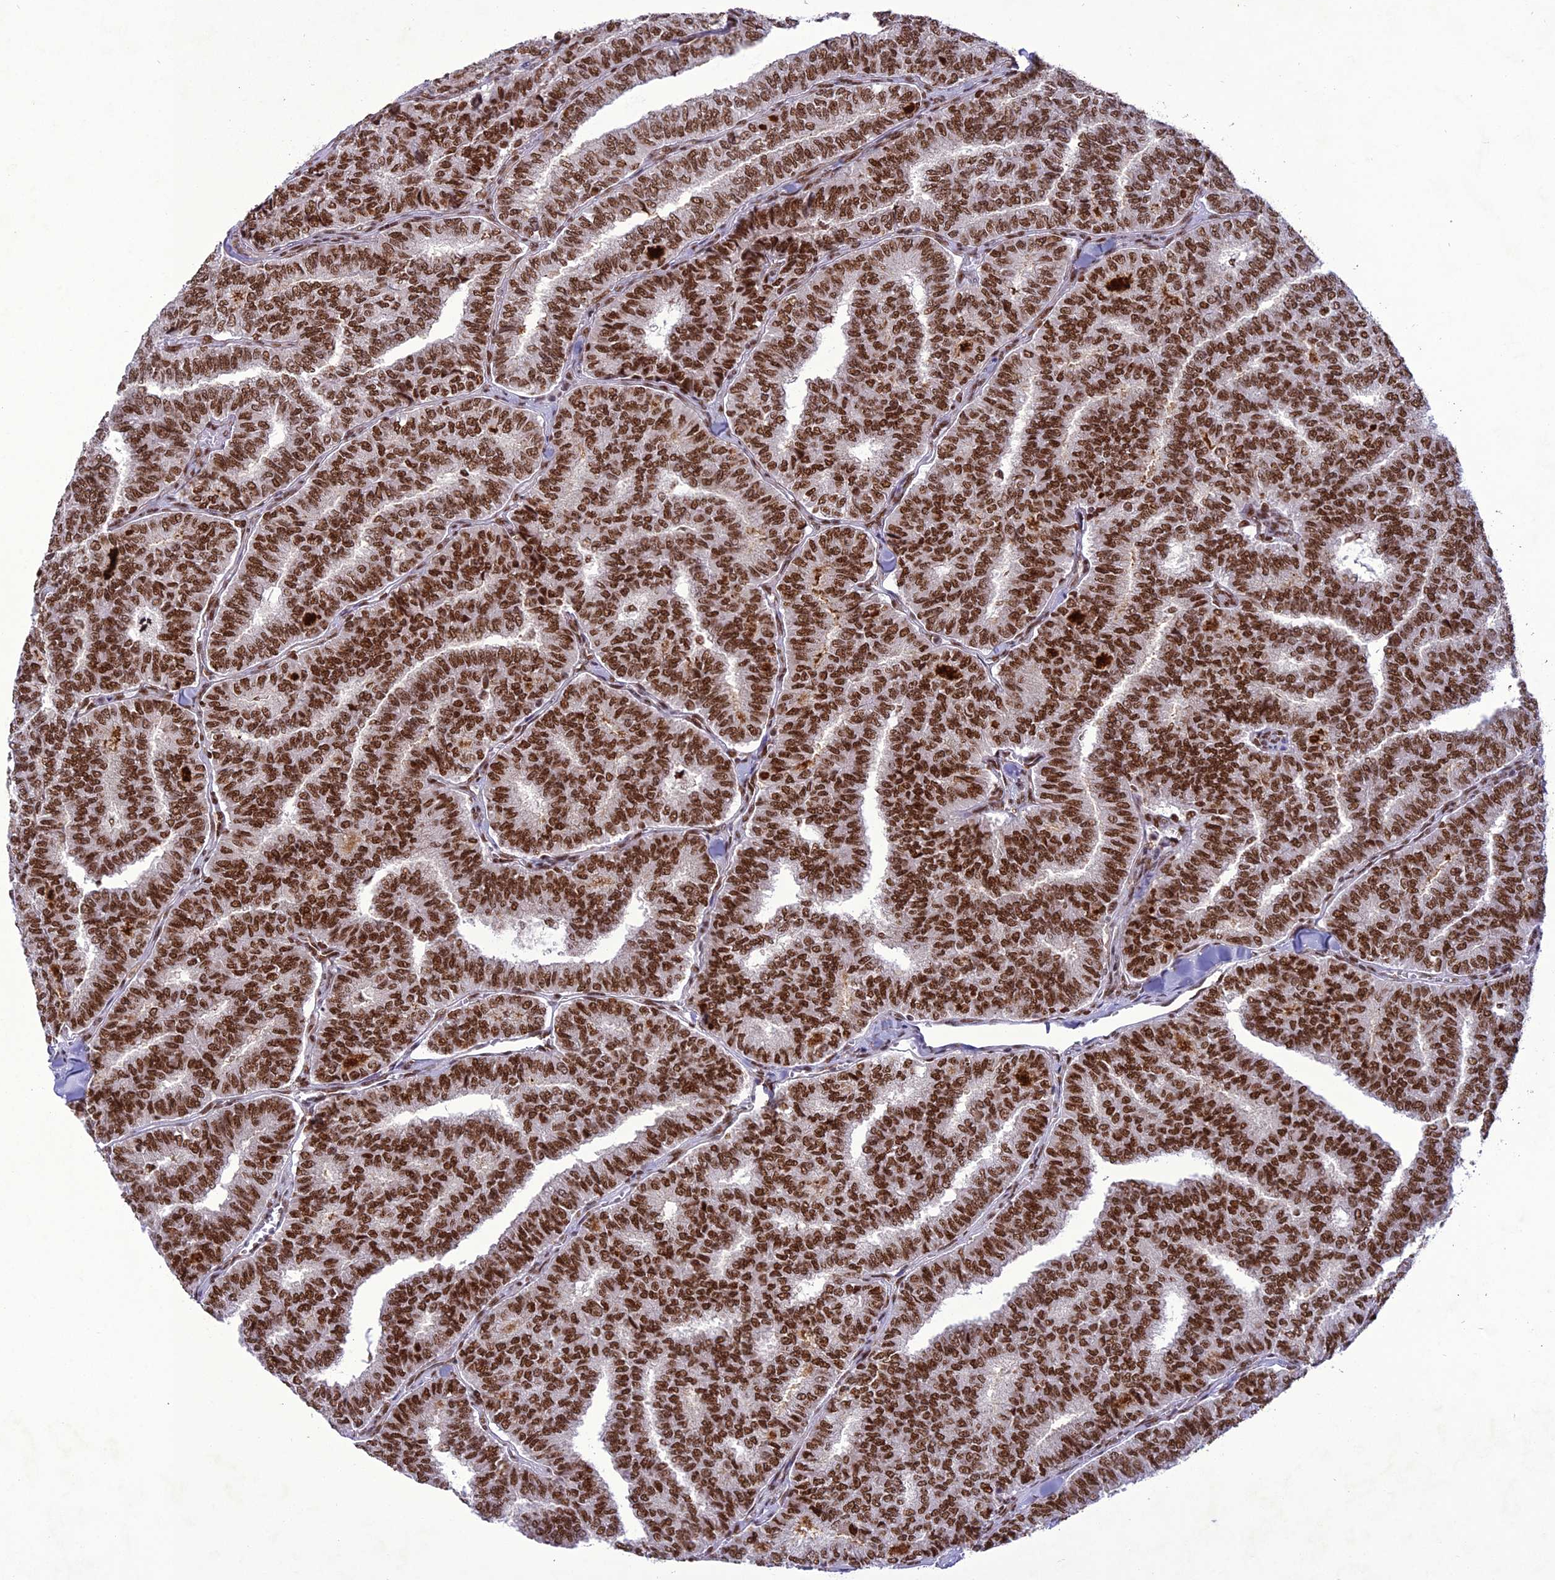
{"staining": {"intensity": "strong", "quantity": ">75%", "location": "nuclear"}, "tissue": "thyroid cancer", "cell_type": "Tumor cells", "image_type": "cancer", "snomed": [{"axis": "morphology", "description": "Papillary adenocarcinoma, NOS"}, {"axis": "topography", "description": "Thyroid gland"}], "caption": "Protein expression analysis of thyroid papillary adenocarcinoma demonstrates strong nuclear staining in about >75% of tumor cells.", "gene": "DDX1", "patient": {"sex": "female", "age": 35}}